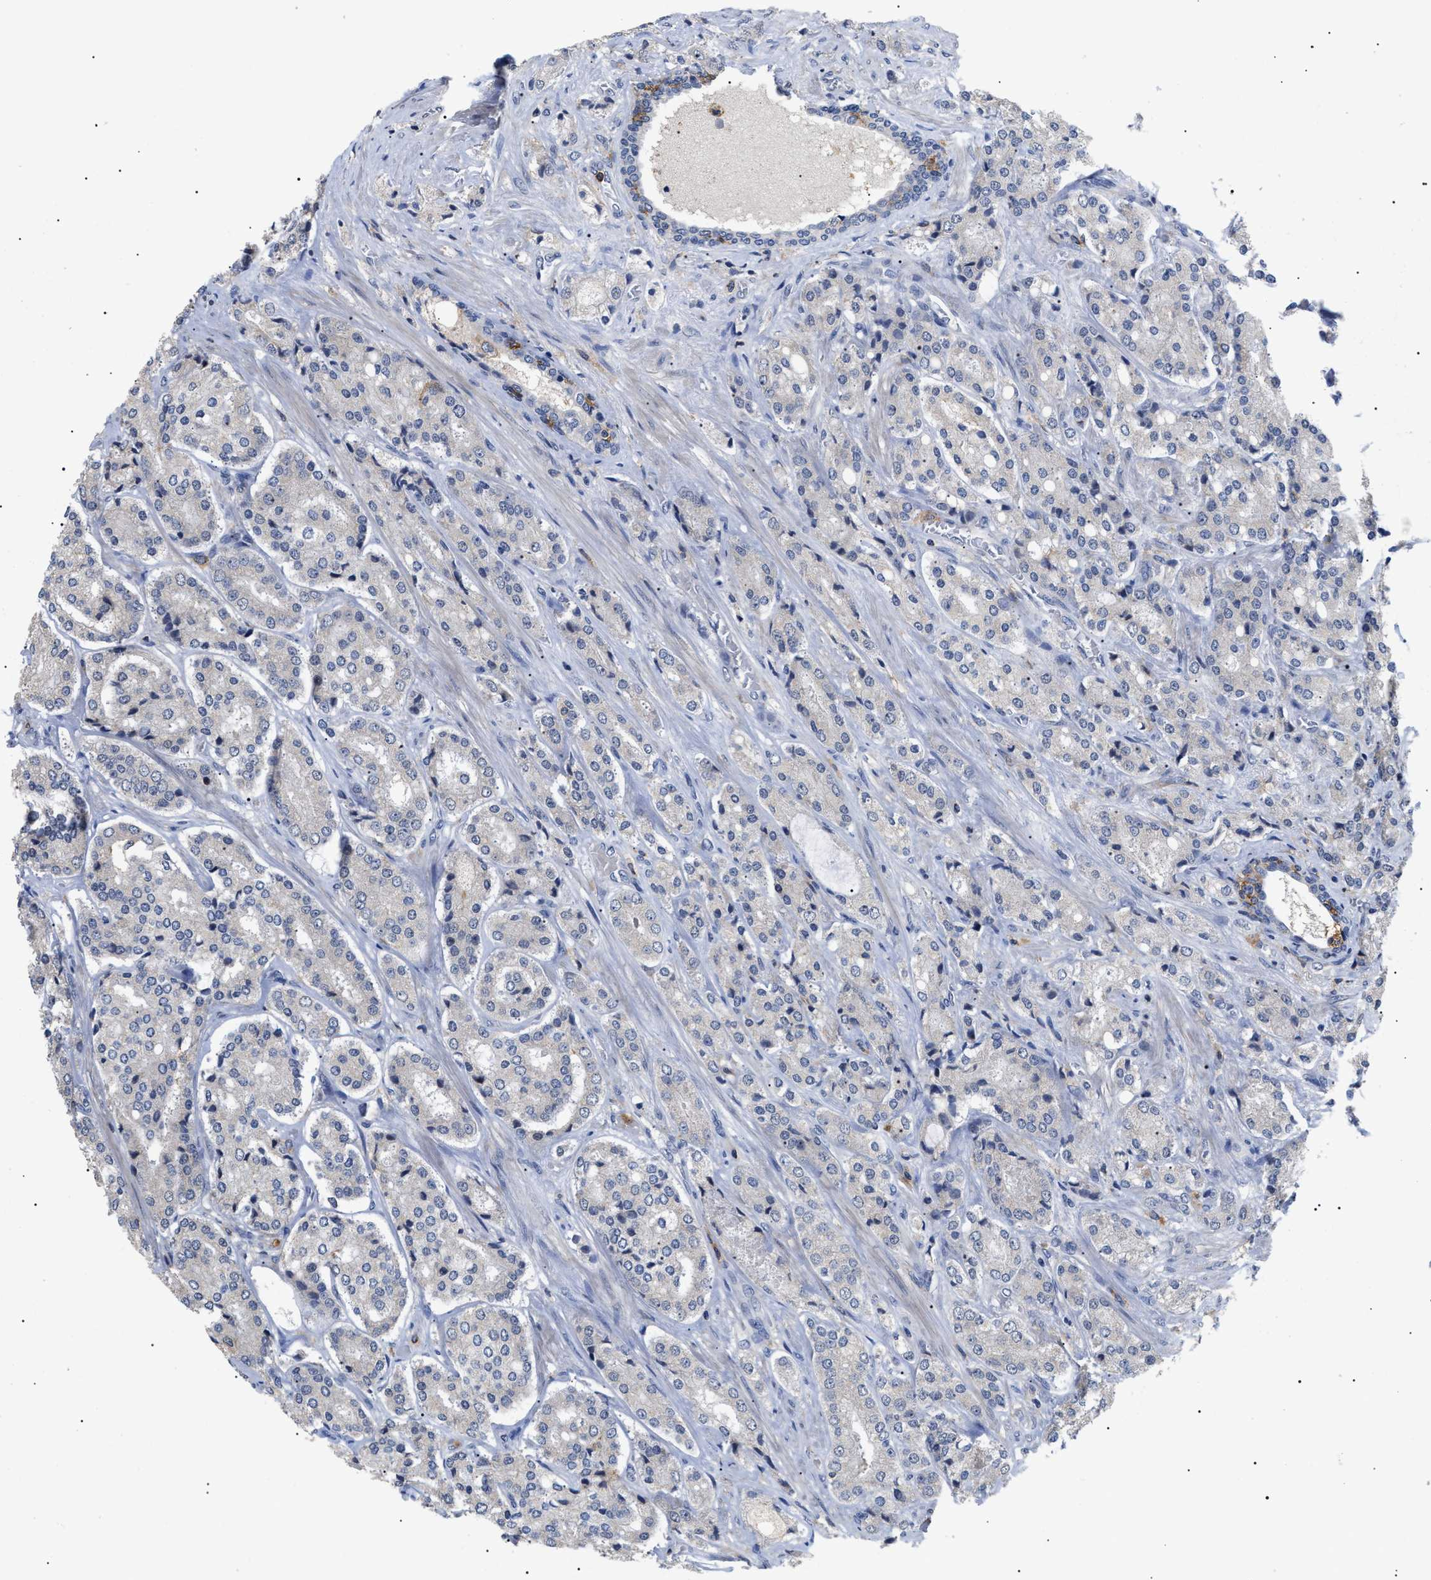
{"staining": {"intensity": "negative", "quantity": "none", "location": "none"}, "tissue": "prostate cancer", "cell_type": "Tumor cells", "image_type": "cancer", "snomed": [{"axis": "morphology", "description": "Adenocarcinoma, High grade"}, {"axis": "topography", "description": "Prostate"}], "caption": "Tumor cells show no significant staining in high-grade adenocarcinoma (prostate).", "gene": "CD300A", "patient": {"sex": "male", "age": 65}}